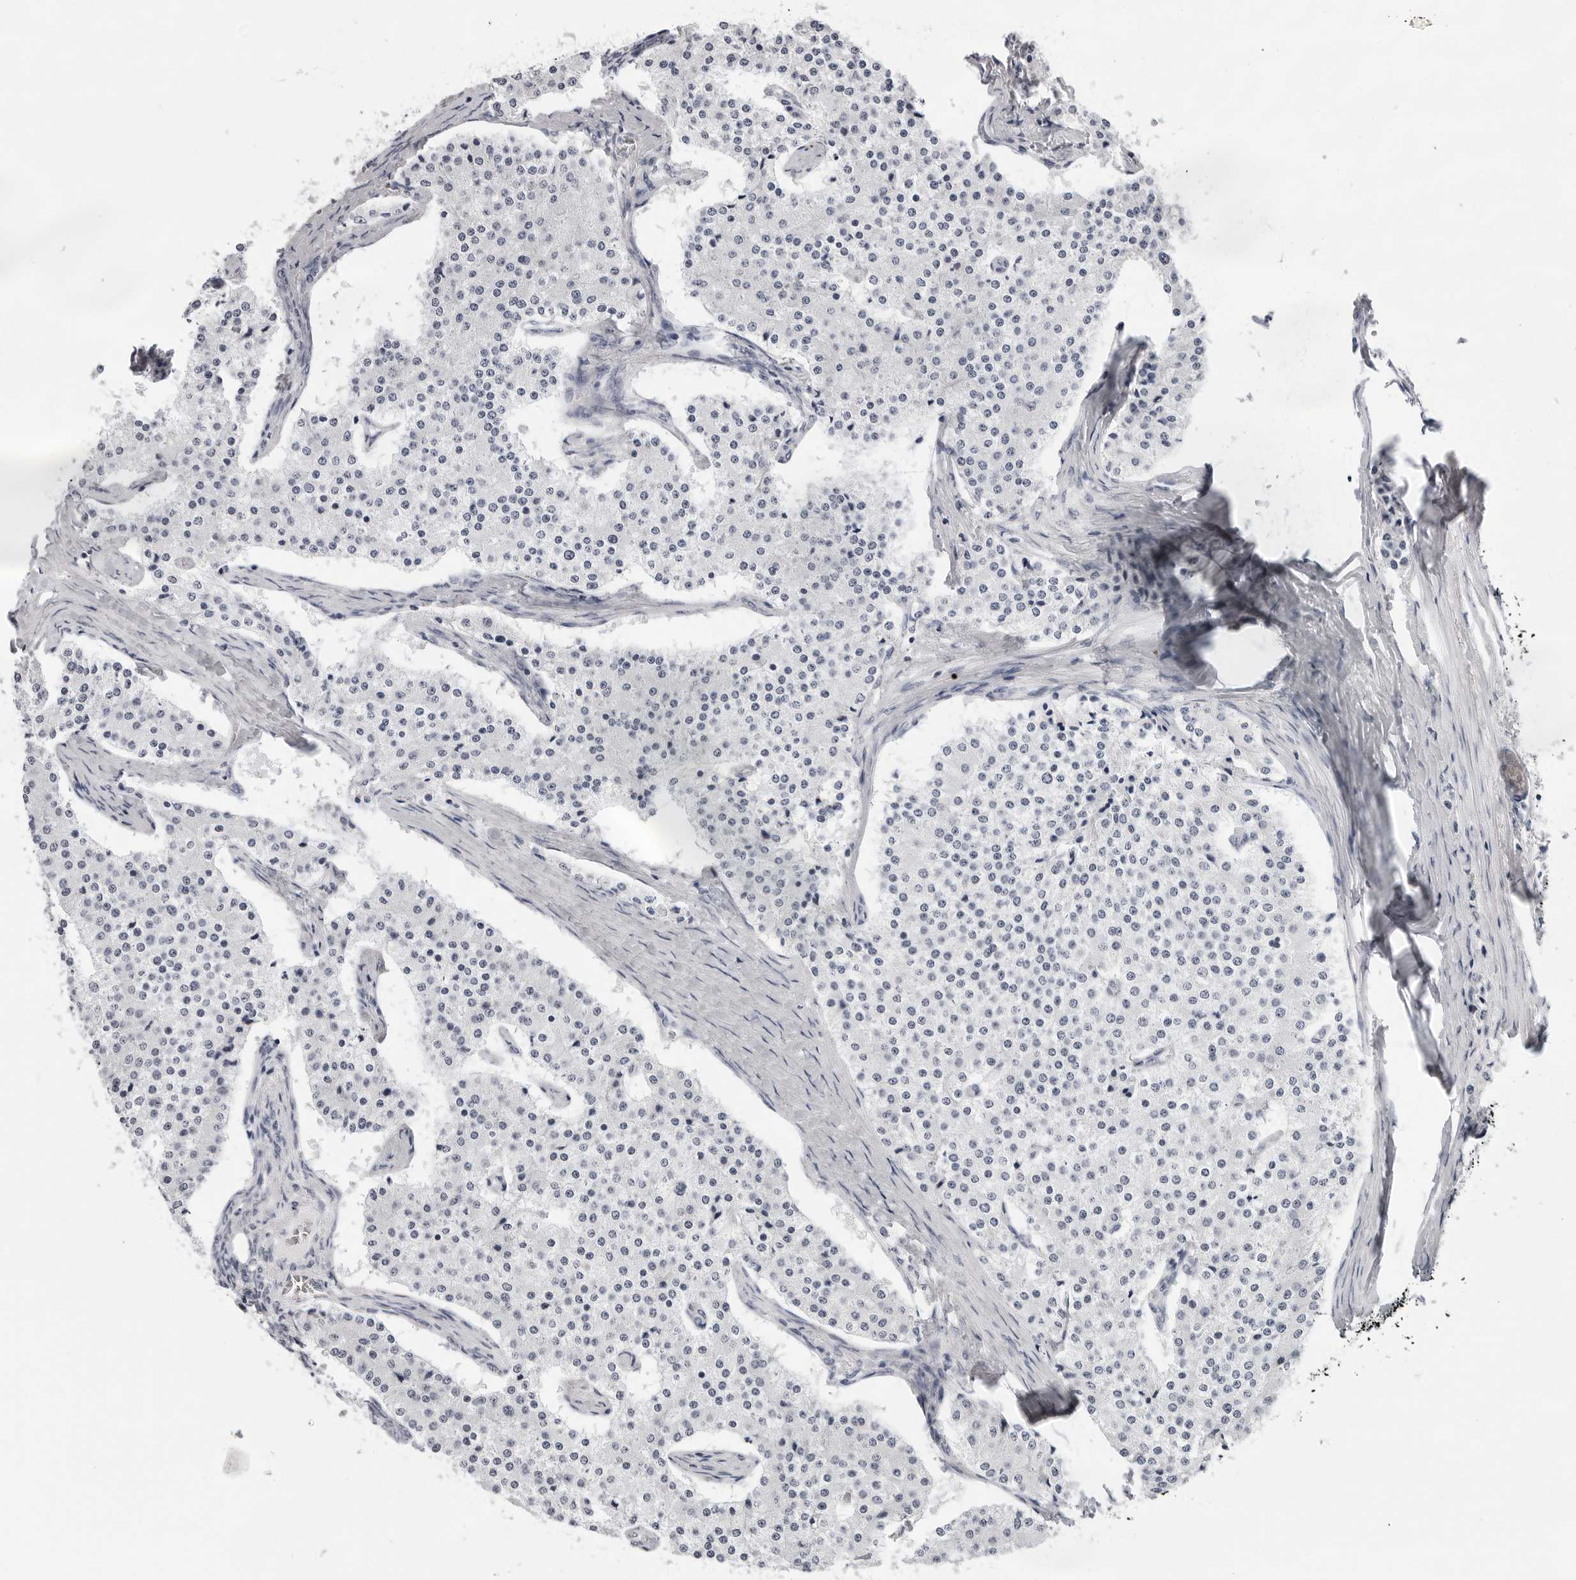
{"staining": {"intensity": "negative", "quantity": "none", "location": "none"}, "tissue": "carcinoid", "cell_type": "Tumor cells", "image_type": "cancer", "snomed": [{"axis": "morphology", "description": "Carcinoid, malignant, NOS"}, {"axis": "topography", "description": "Colon"}], "caption": "Image shows no protein expression in tumor cells of carcinoid tissue. (DAB immunohistochemistry, high magnification).", "gene": "VEZF1", "patient": {"sex": "female", "age": 52}}